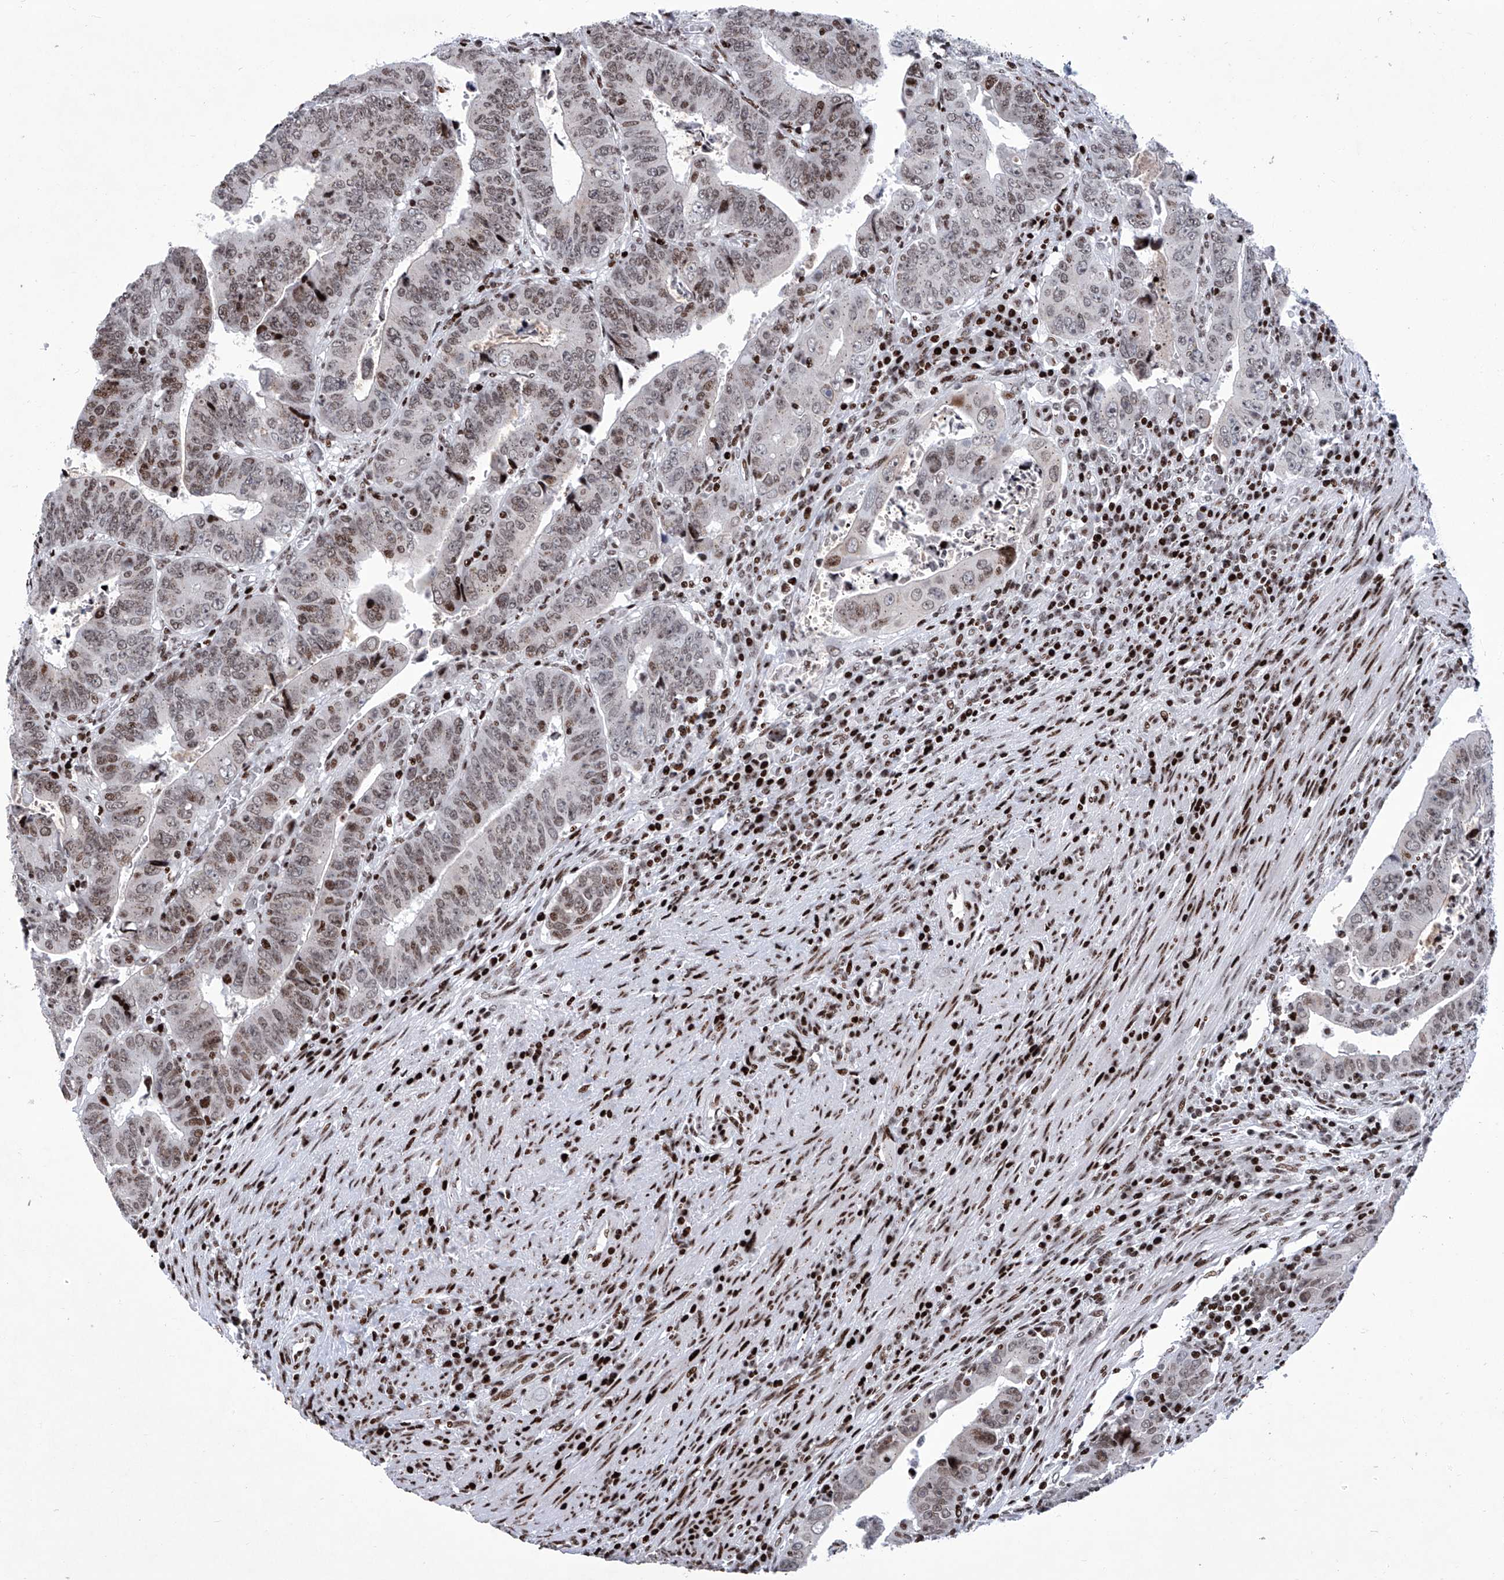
{"staining": {"intensity": "moderate", "quantity": ">75%", "location": "nuclear"}, "tissue": "colorectal cancer", "cell_type": "Tumor cells", "image_type": "cancer", "snomed": [{"axis": "morphology", "description": "Normal tissue, NOS"}, {"axis": "morphology", "description": "Adenocarcinoma, NOS"}, {"axis": "topography", "description": "Rectum"}], "caption": "IHC (DAB (3,3'-diaminobenzidine)) staining of adenocarcinoma (colorectal) exhibits moderate nuclear protein expression in about >75% of tumor cells. (Stains: DAB (3,3'-diaminobenzidine) in brown, nuclei in blue, Microscopy: brightfield microscopy at high magnification).", "gene": "HEY2", "patient": {"sex": "female", "age": 65}}